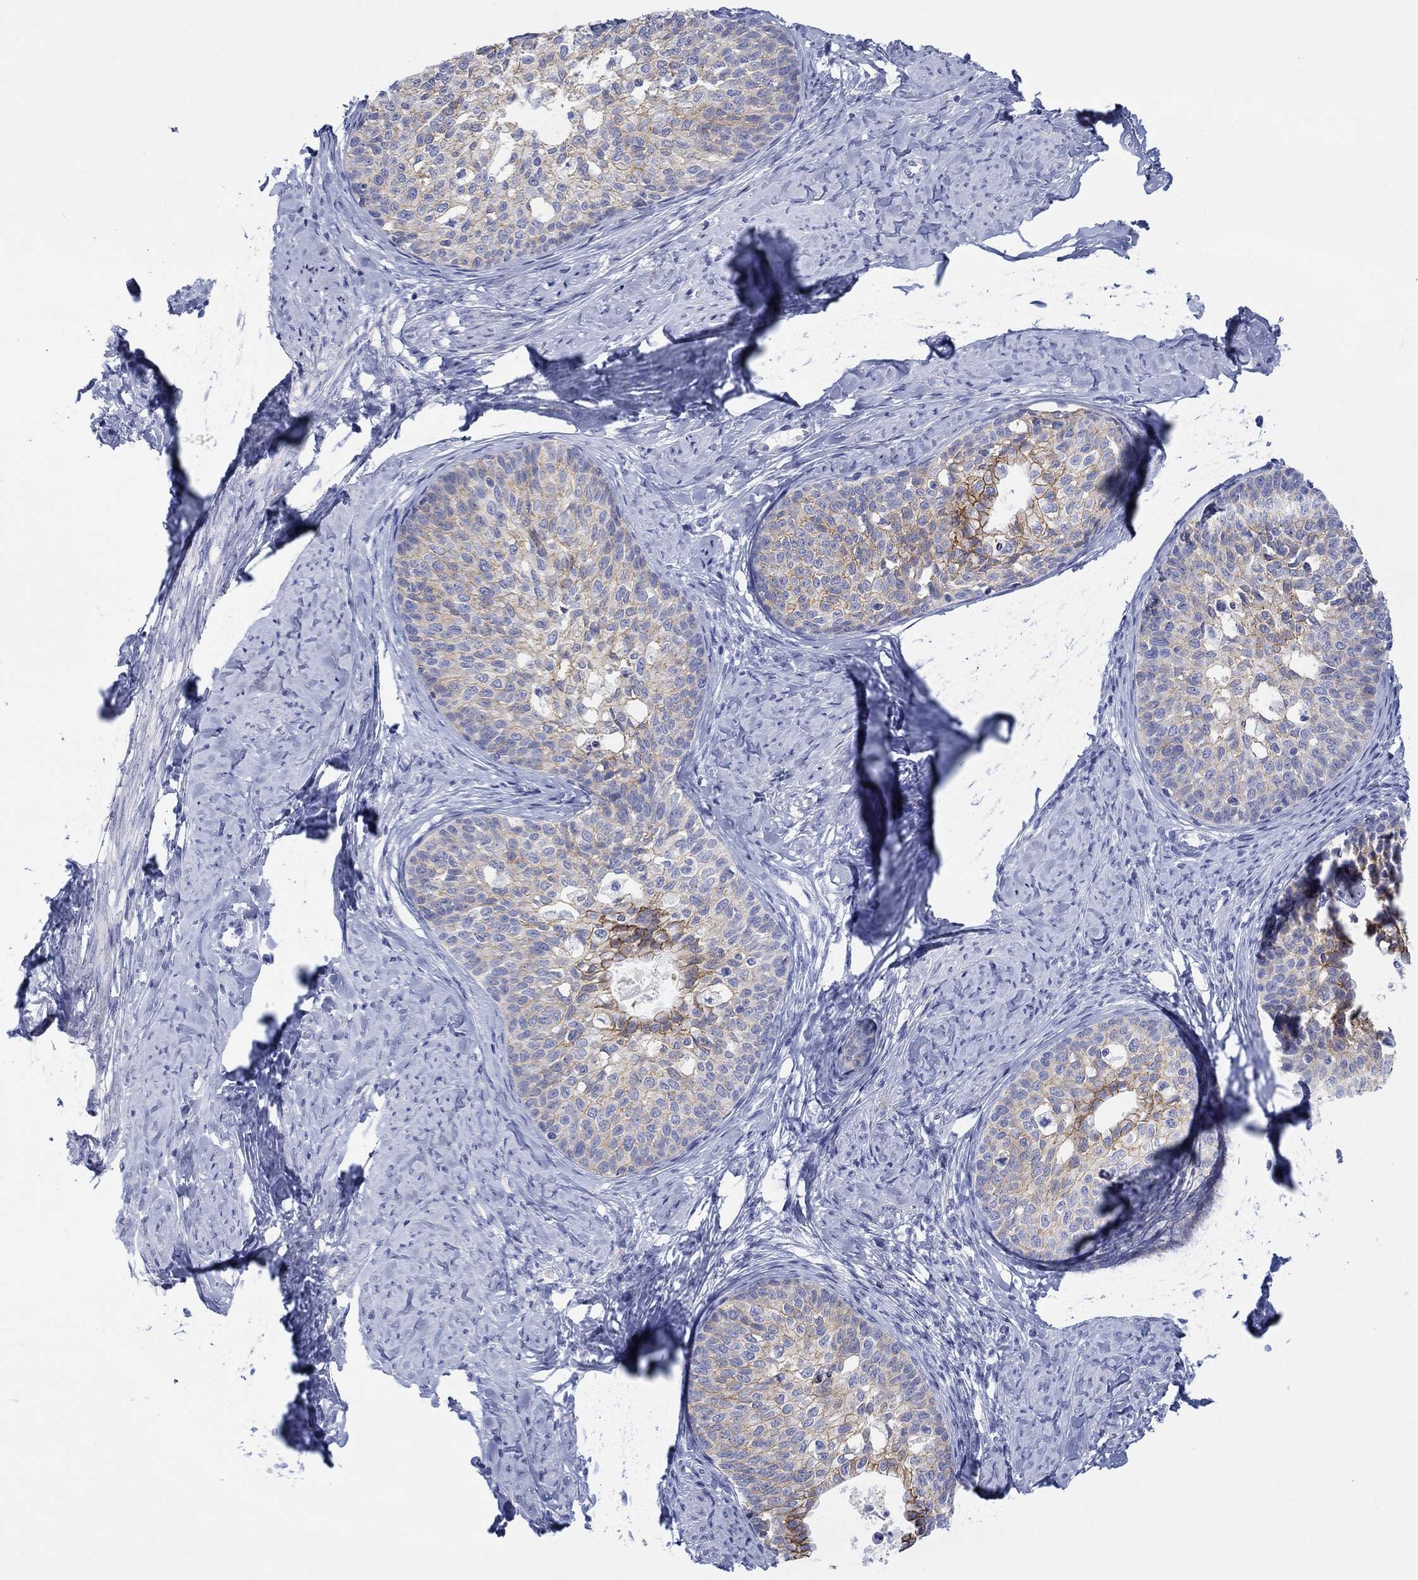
{"staining": {"intensity": "strong", "quantity": "<25%", "location": "cytoplasmic/membranous"}, "tissue": "cervical cancer", "cell_type": "Tumor cells", "image_type": "cancer", "snomed": [{"axis": "morphology", "description": "Squamous cell carcinoma, NOS"}, {"axis": "topography", "description": "Cervix"}], "caption": "IHC histopathology image of neoplastic tissue: squamous cell carcinoma (cervical) stained using IHC shows medium levels of strong protein expression localized specifically in the cytoplasmic/membranous of tumor cells, appearing as a cytoplasmic/membranous brown color.", "gene": "ATP1B1", "patient": {"sex": "female", "age": 51}}